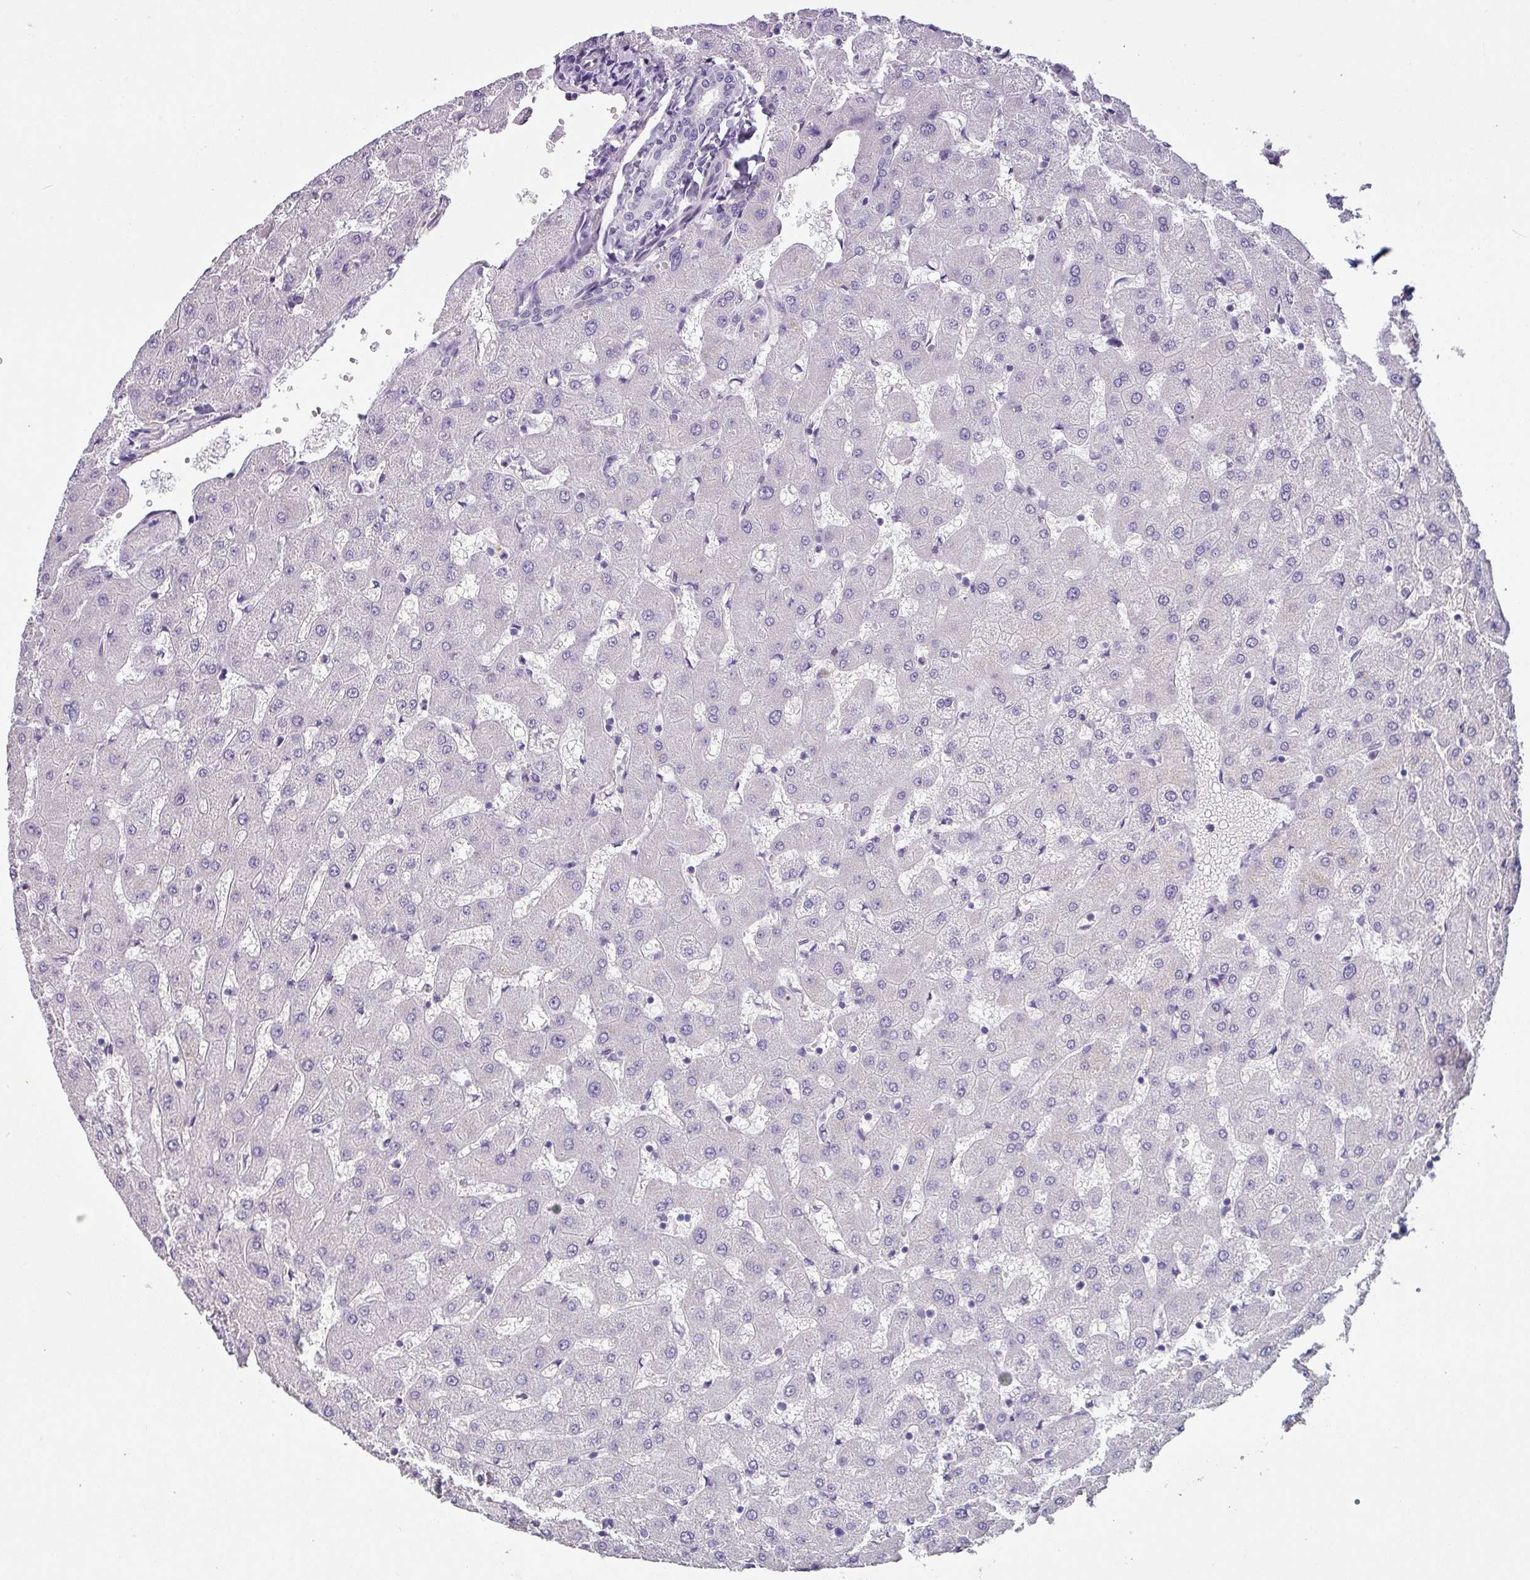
{"staining": {"intensity": "negative", "quantity": "none", "location": "none"}, "tissue": "liver", "cell_type": "Cholangiocytes", "image_type": "normal", "snomed": [{"axis": "morphology", "description": "Normal tissue, NOS"}, {"axis": "topography", "description": "Liver"}], "caption": "Human liver stained for a protein using immunohistochemistry reveals no positivity in cholangiocytes.", "gene": "ZNF280C", "patient": {"sex": "female", "age": 63}}